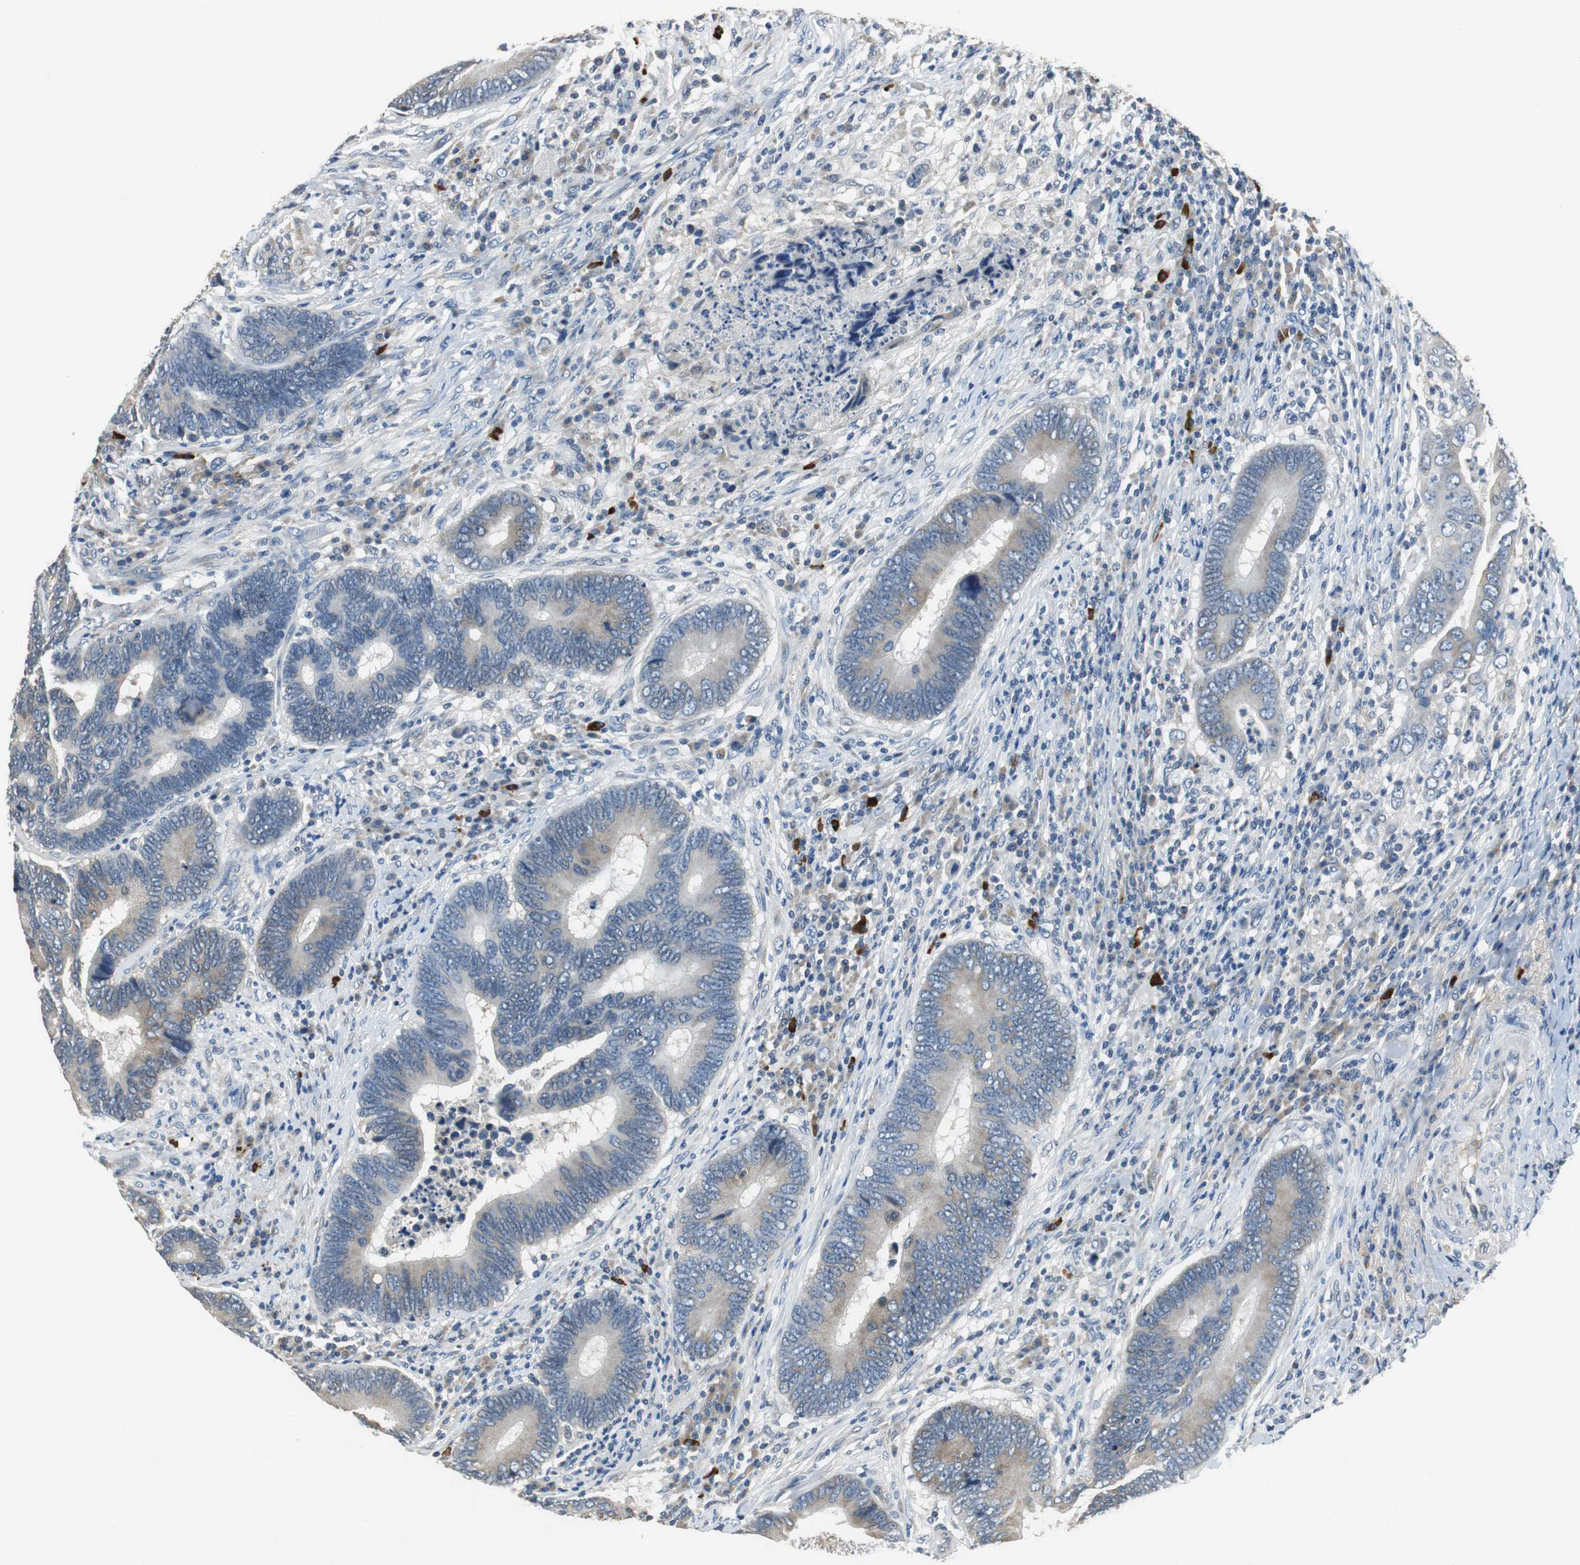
{"staining": {"intensity": "weak", "quantity": "25%-75%", "location": "cytoplasmic/membranous"}, "tissue": "colorectal cancer", "cell_type": "Tumor cells", "image_type": "cancer", "snomed": [{"axis": "morphology", "description": "Adenocarcinoma, NOS"}, {"axis": "topography", "description": "Colon"}], "caption": "Weak cytoplasmic/membranous protein positivity is appreciated in about 25%-75% of tumor cells in adenocarcinoma (colorectal). (brown staining indicates protein expression, while blue staining denotes nuclei).", "gene": "MTIF2", "patient": {"sex": "female", "age": 78}}